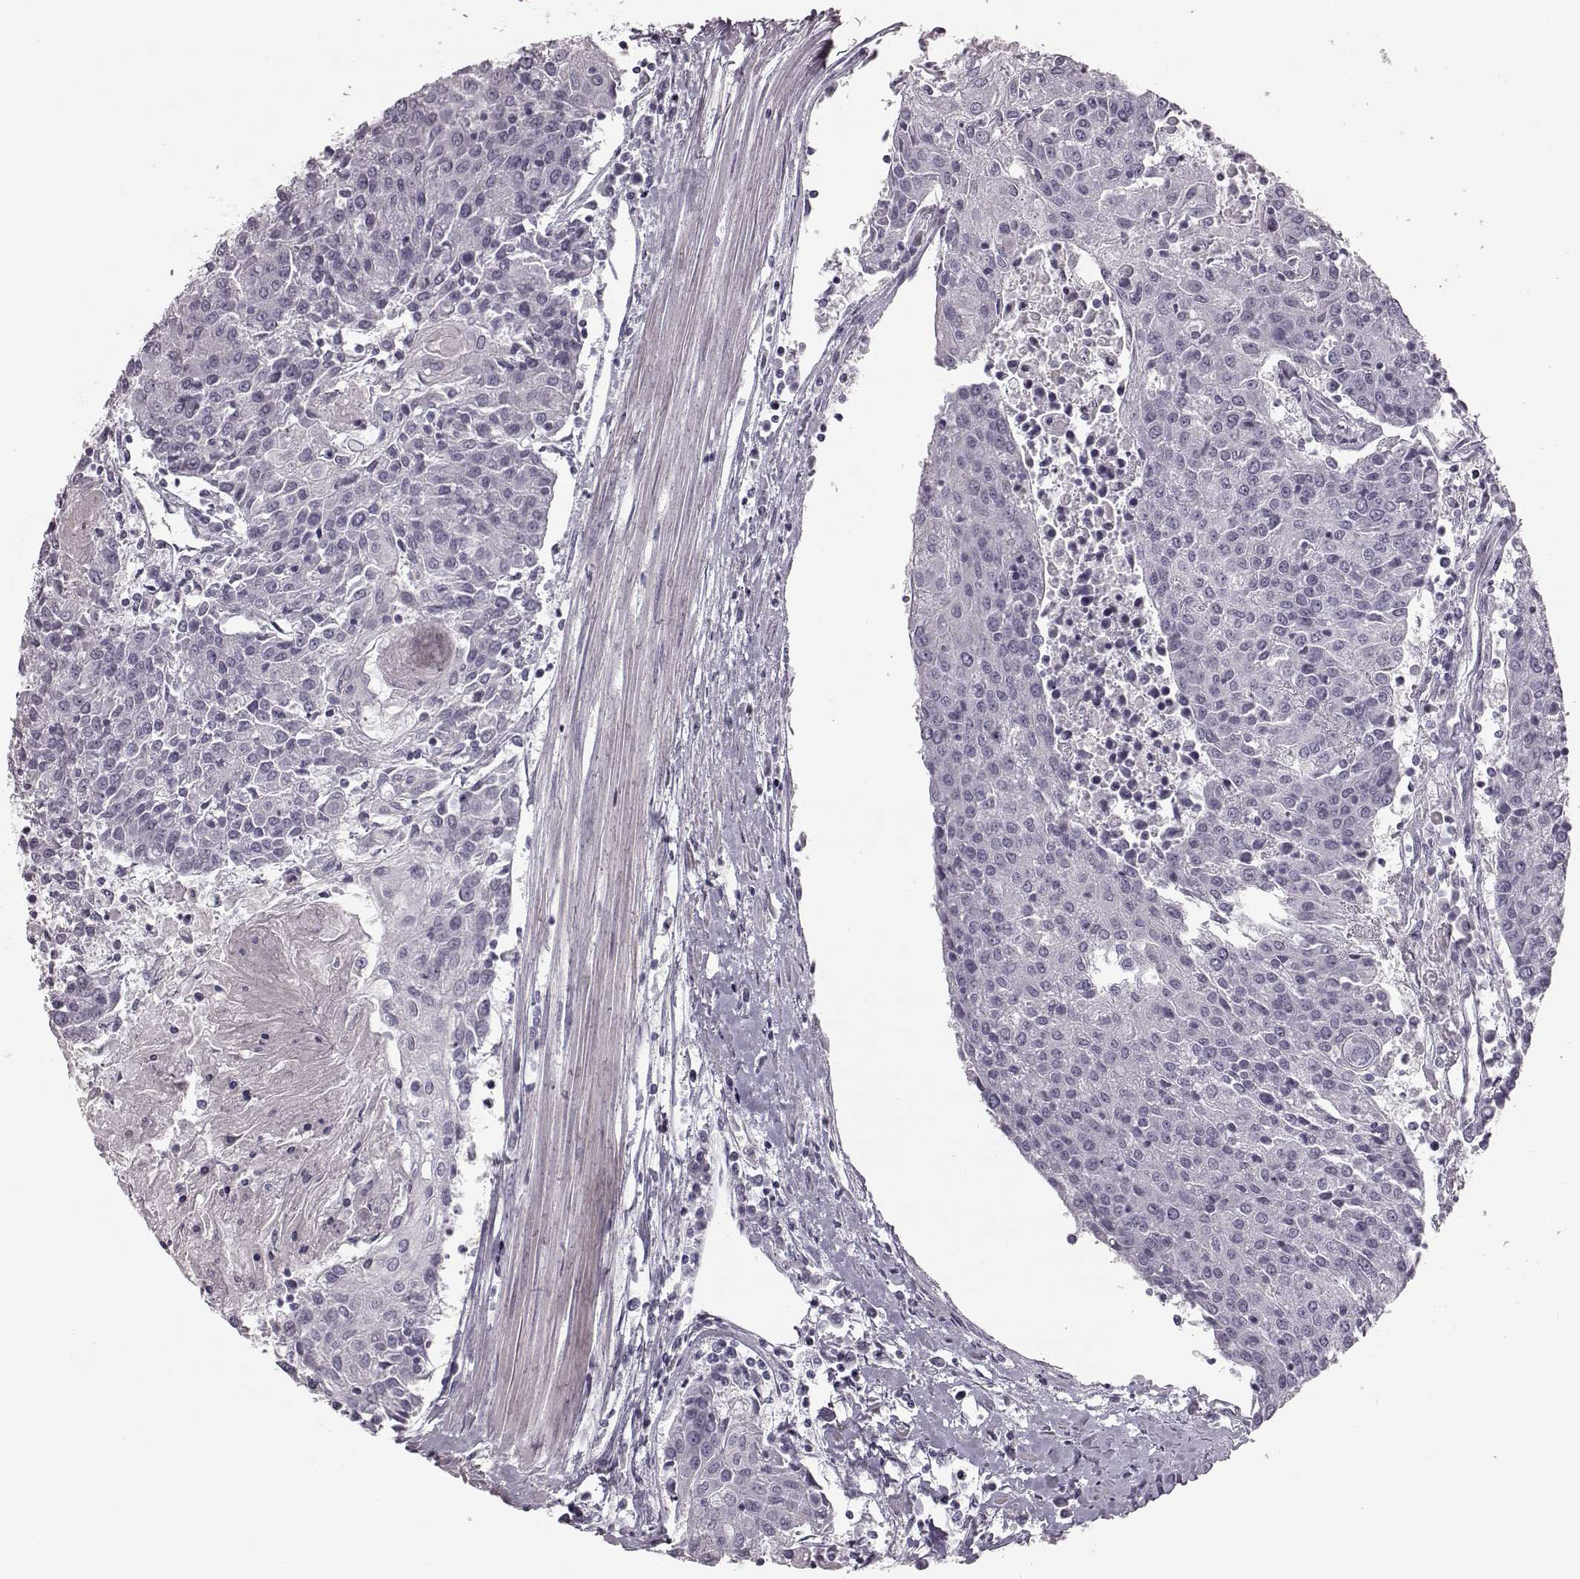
{"staining": {"intensity": "negative", "quantity": "none", "location": "none"}, "tissue": "urothelial cancer", "cell_type": "Tumor cells", "image_type": "cancer", "snomed": [{"axis": "morphology", "description": "Urothelial carcinoma, High grade"}, {"axis": "topography", "description": "Urinary bladder"}], "caption": "An immunohistochemistry micrograph of urothelial carcinoma (high-grade) is shown. There is no staining in tumor cells of urothelial carcinoma (high-grade). (Stains: DAB (3,3'-diaminobenzidine) immunohistochemistry with hematoxylin counter stain, Microscopy: brightfield microscopy at high magnification).", "gene": "ZNF433", "patient": {"sex": "female", "age": 85}}